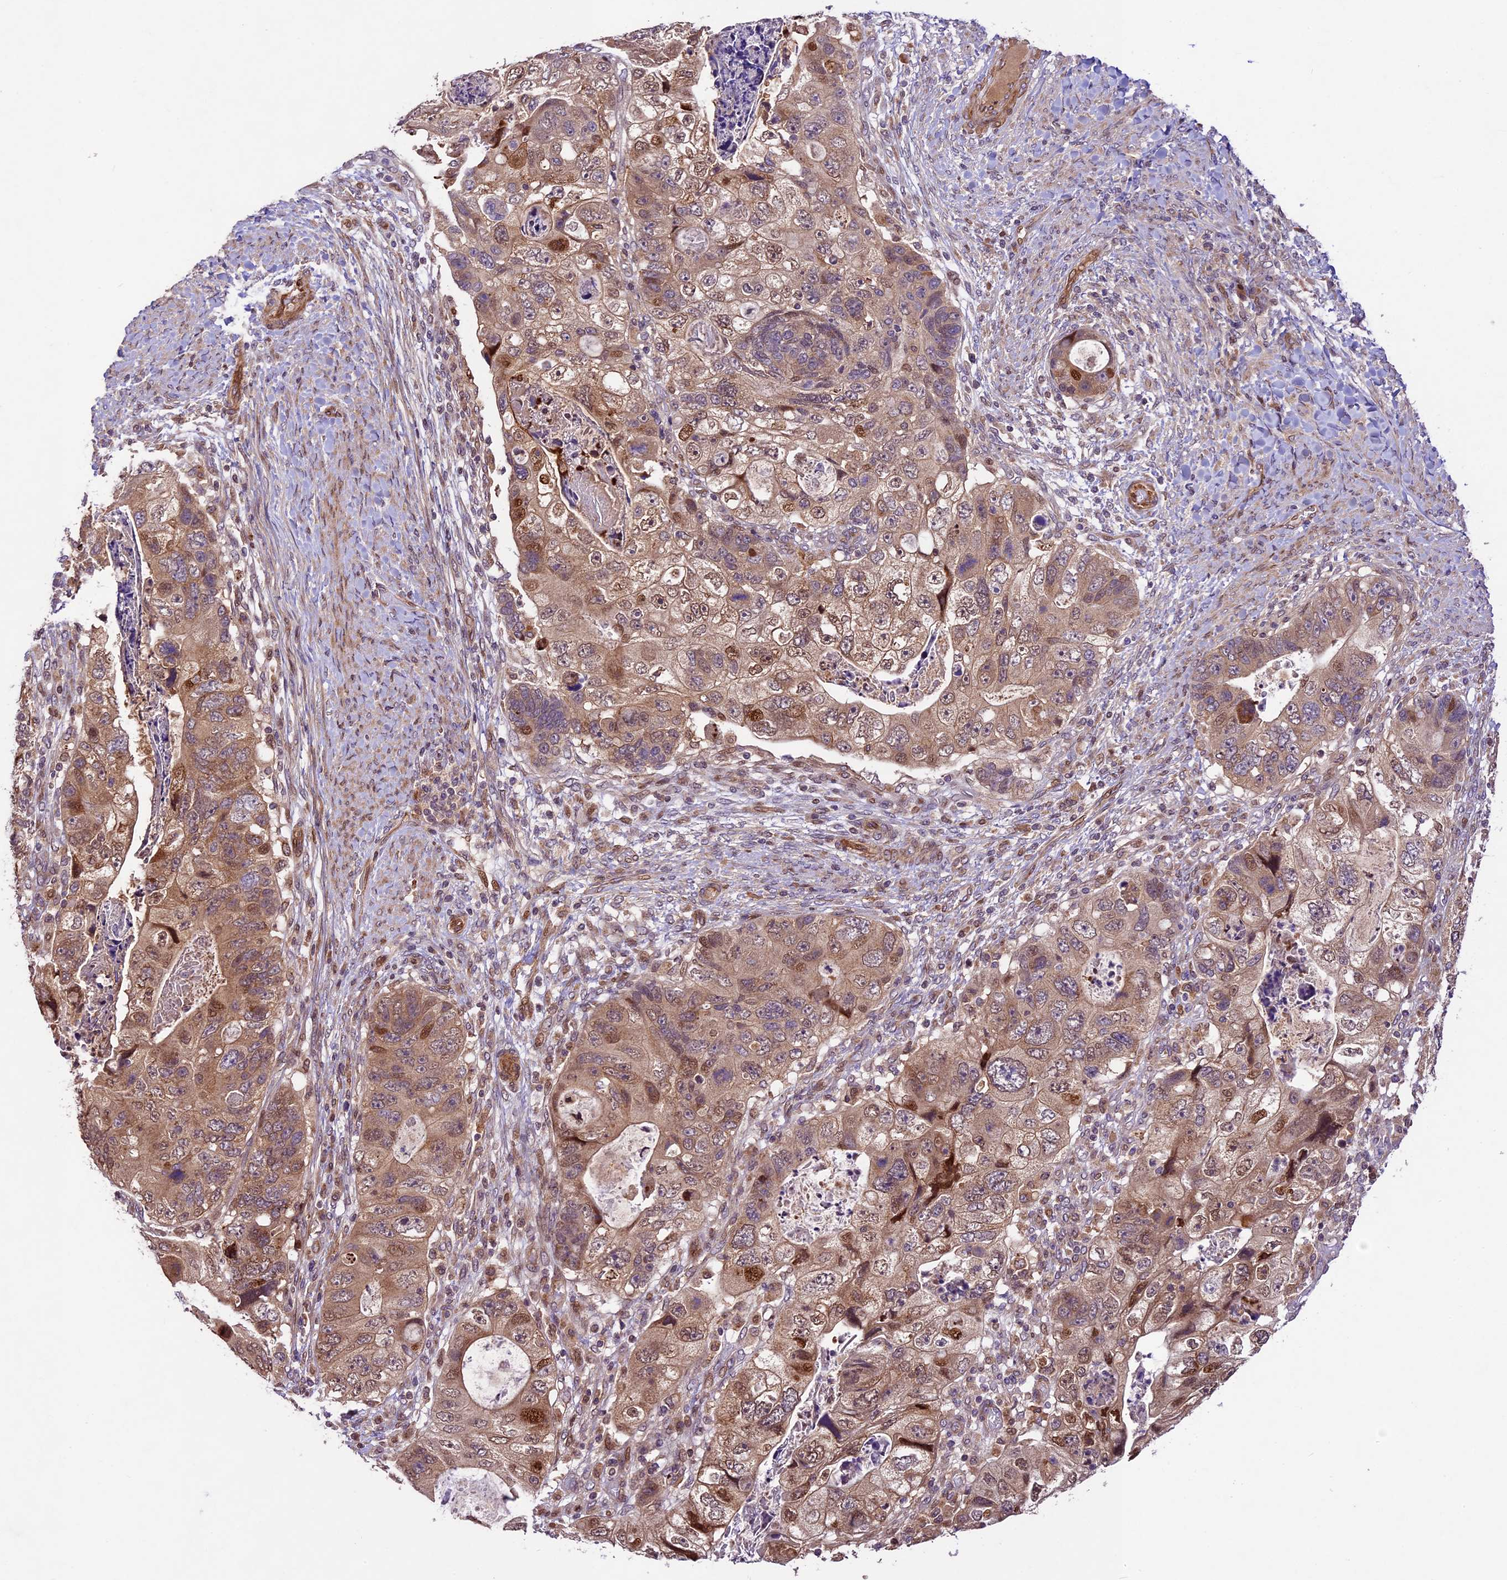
{"staining": {"intensity": "moderate", "quantity": "25%-75%", "location": "cytoplasmic/membranous,nuclear"}, "tissue": "colorectal cancer", "cell_type": "Tumor cells", "image_type": "cancer", "snomed": [{"axis": "morphology", "description": "Adenocarcinoma, NOS"}, {"axis": "topography", "description": "Rectum"}], "caption": "A medium amount of moderate cytoplasmic/membranous and nuclear expression is present in approximately 25%-75% of tumor cells in colorectal cancer (adenocarcinoma) tissue.", "gene": "CCSER1", "patient": {"sex": "male", "age": 59}}